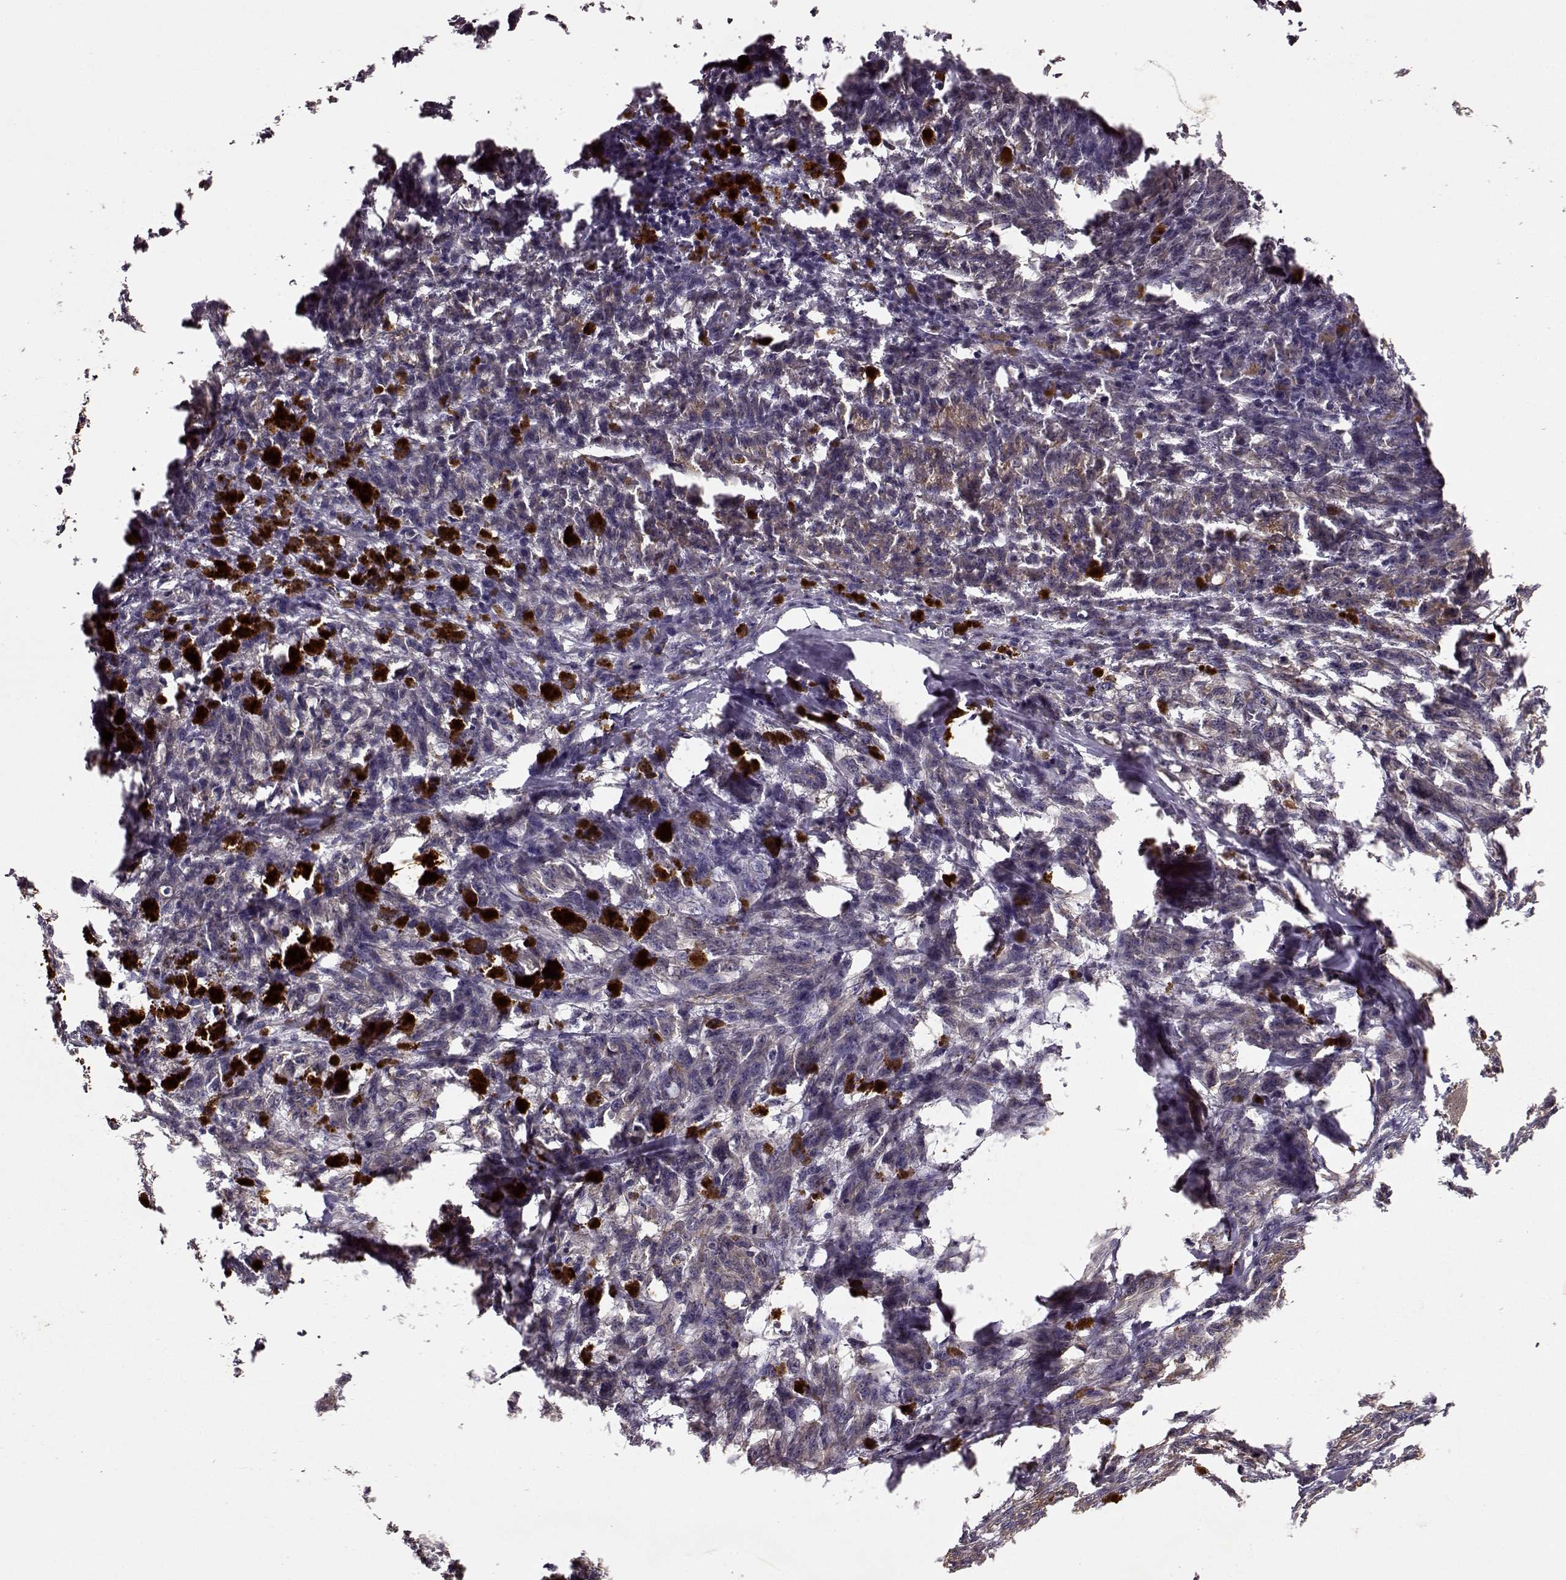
{"staining": {"intensity": "weak", "quantity": "<25%", "location": "cytoplasmic/membranous"}, "tissue": "melanoma", "cell_type": "Tumor cells", "image_type": "cancer", "snomed": [{"axis": "morphology", "description": "Malignant melanoma, NOS"}, {"axis": "topography", "description": "Skin"}], "caption": "DAB (3,3'-diaminobenzidine) immunohistochemical staining of malignant melanoma reveals no significant positivity in tumor cells.", "gene": "IFRD2", "patient": {"sex": "female", "age": 34}}